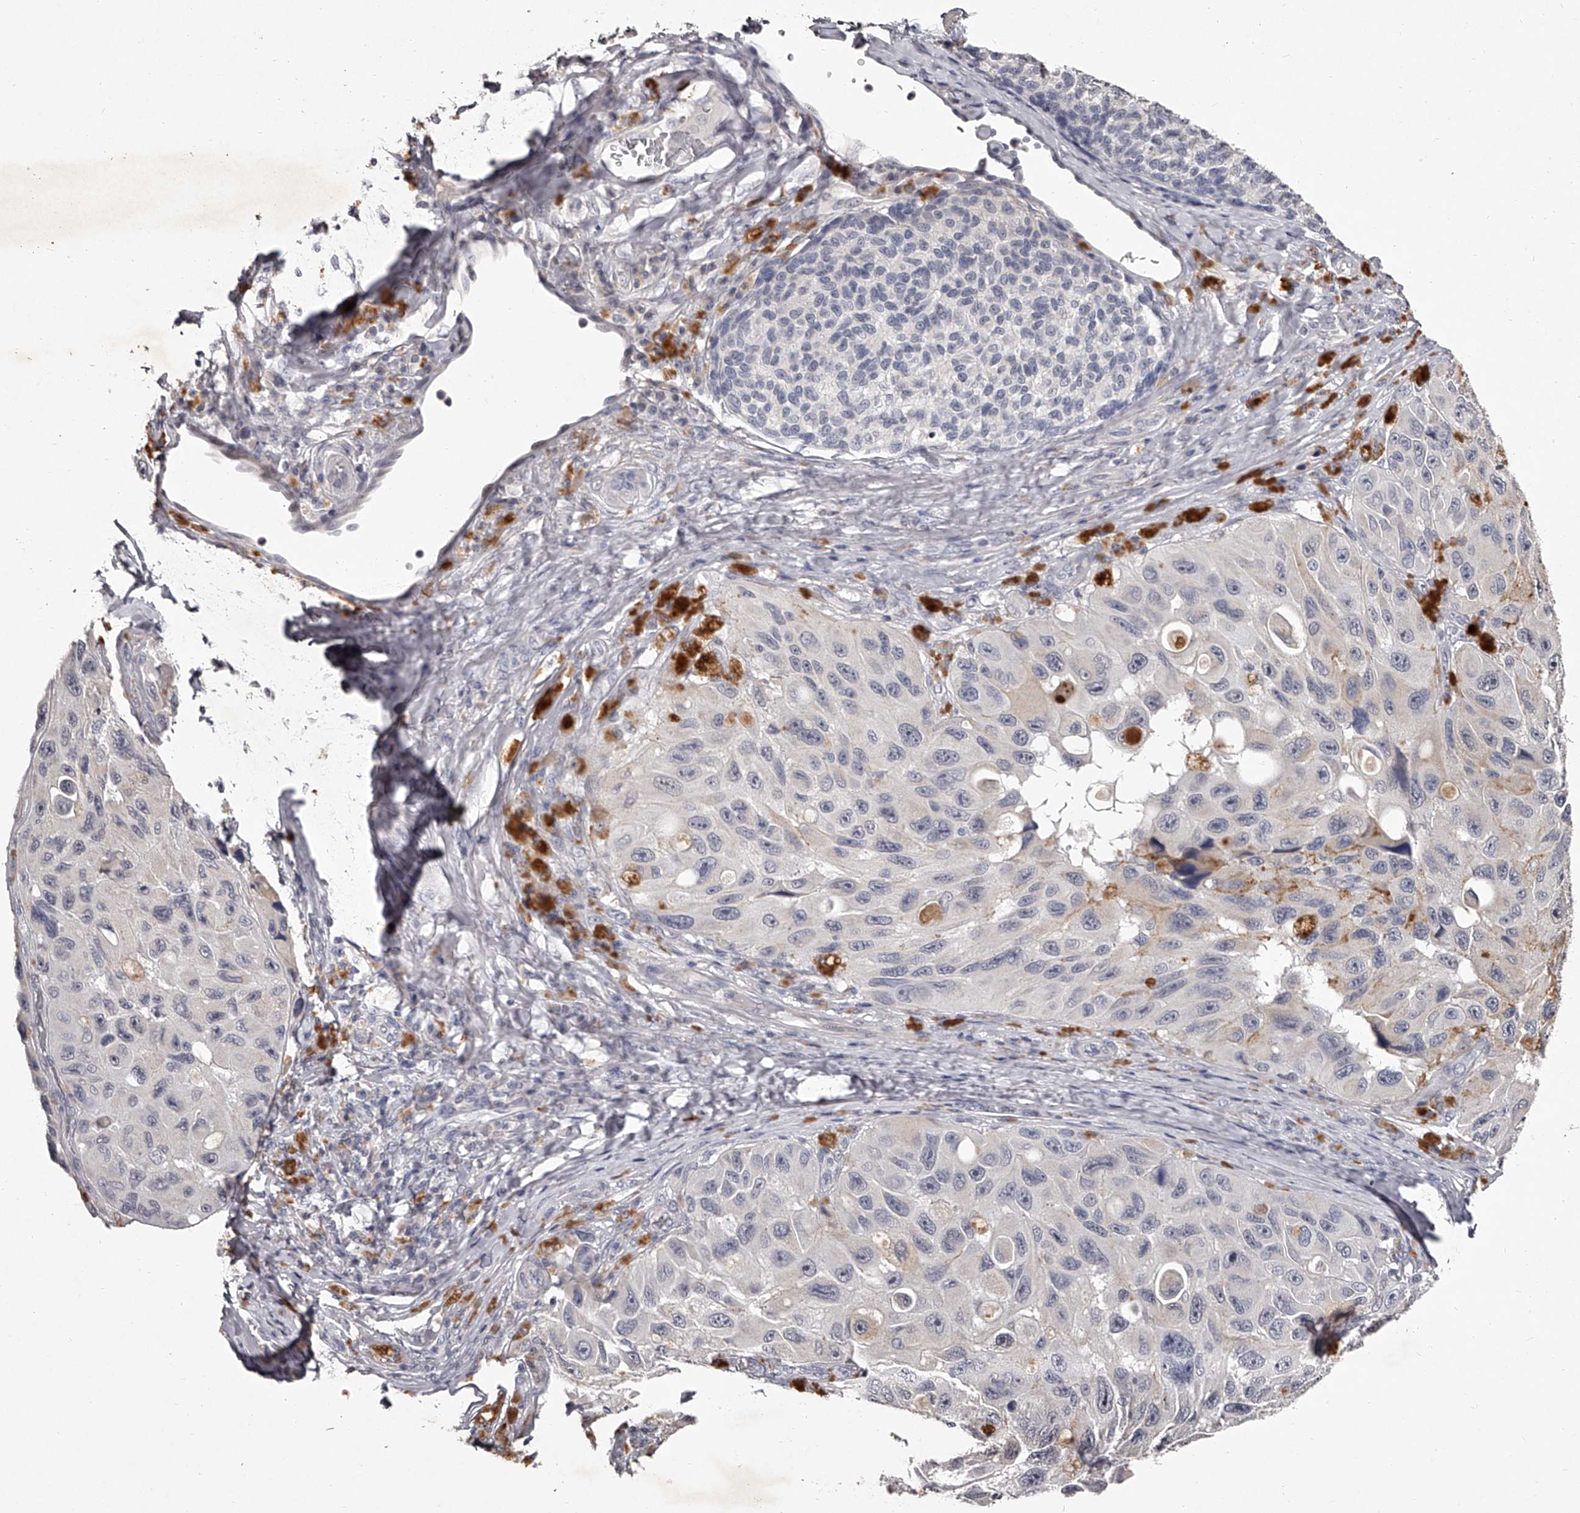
{"staining": {"intensity": "negative", "quantity": "none", "location": "none"}, "tissue": "melanoma", "cell_type": "Tumor cells", "image_type": "cancer", "snomed": [{"axis": "morphology", "description": "Malignant melanoma, NOS"}, {"axis": "topography", "description": "Skin"}], "caption": "An IHC image of melanoma is shown. There is no staining in tumor cells of melanoma. (DAB immunohistochemistry (IHC) visualized using brightfield microscopy, high magnification).", "gene": "NT5DC1", "patient": {"sex": "female", "age": 73}}